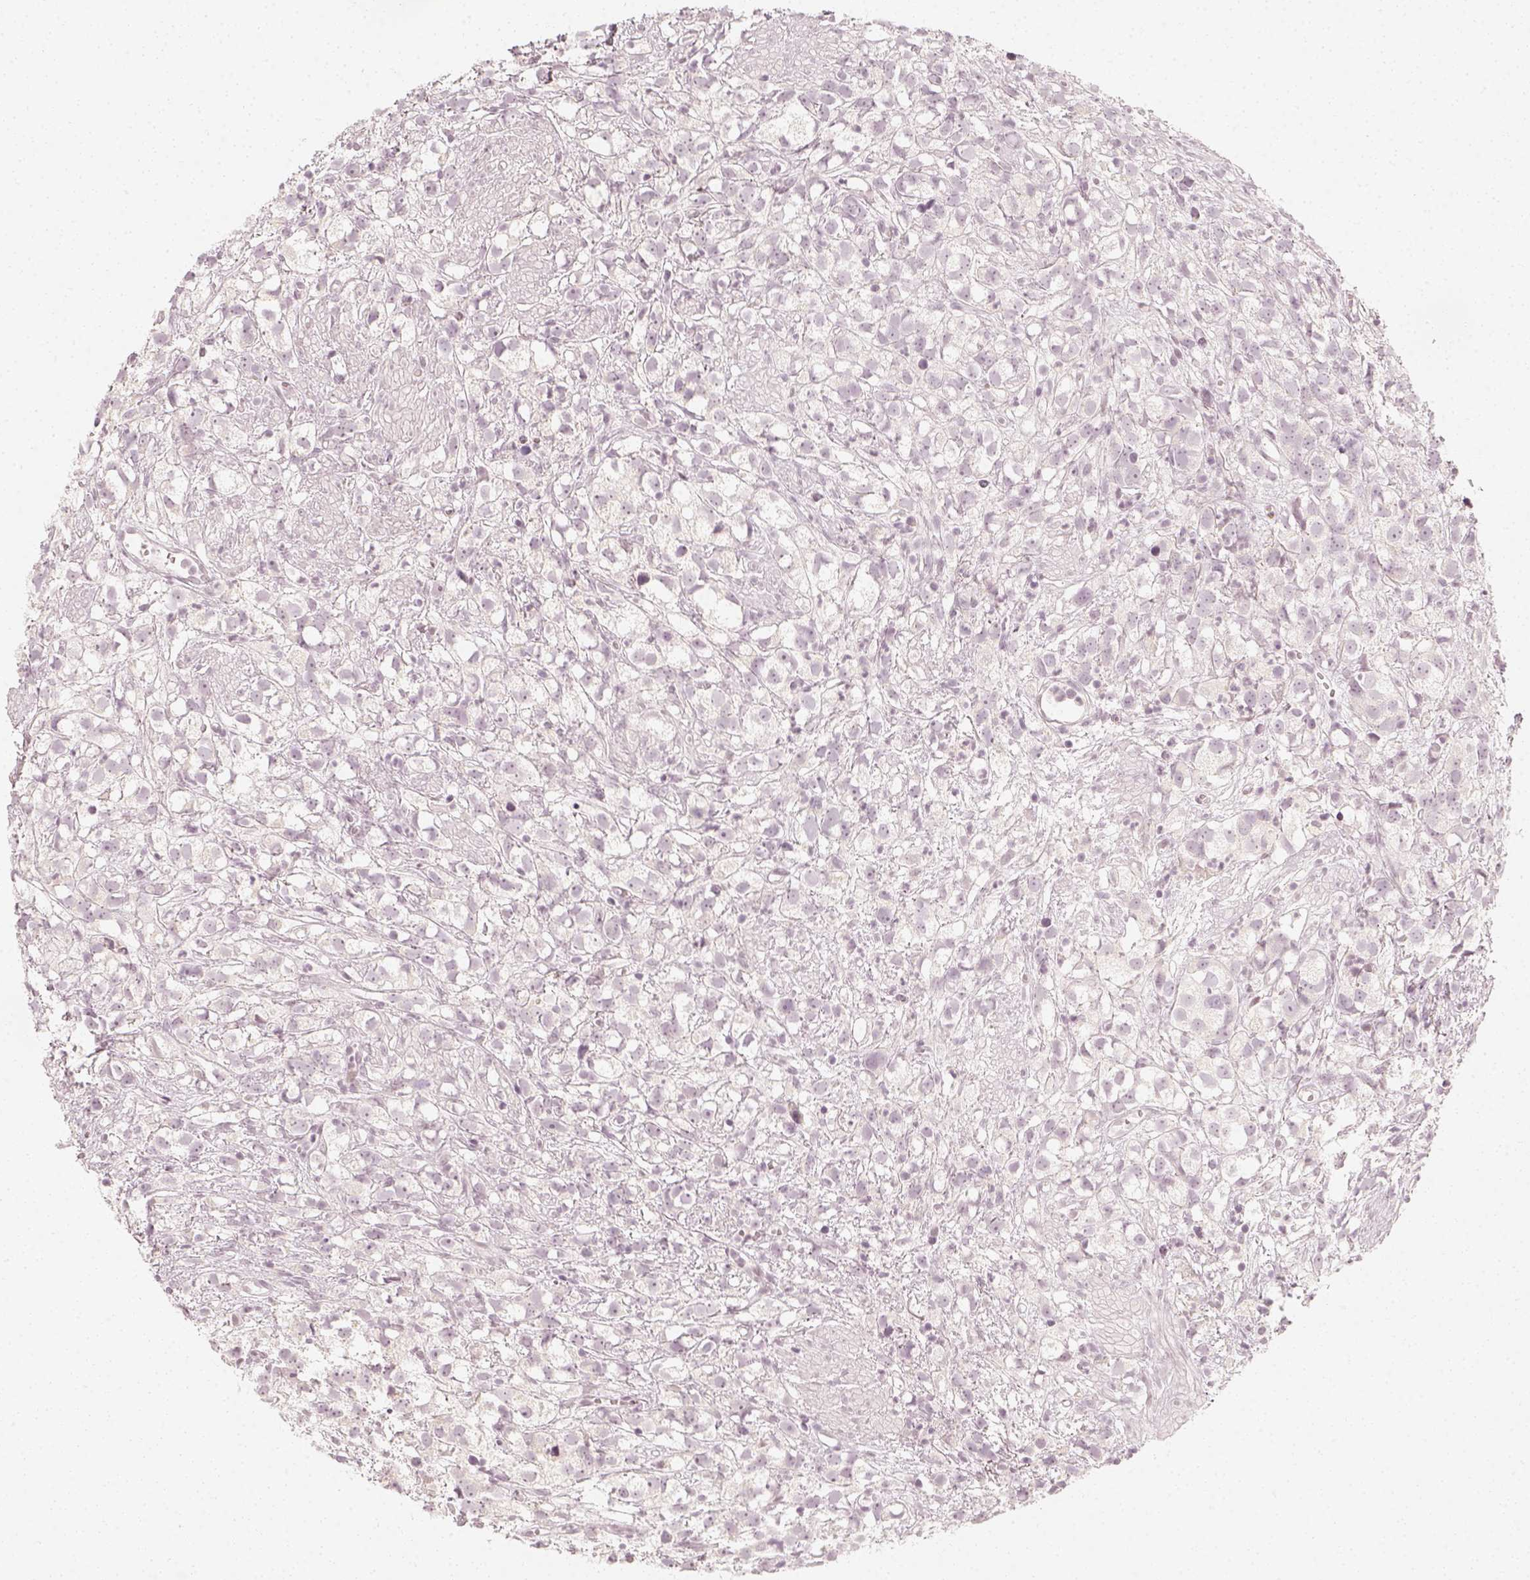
{"staining": {"intensity": "negative", "quantity": "none", "location": "none"}, "tissue": "prostate cancer", "cell_type": "Tumor cells", "image_type": "cancer", "snomed": [{"axis": "morphology", "description": "Adenocarcinoma, High grade"}, {"axis": "topography", "description": "Prostate"}], "caption": "A histopathology image of human prostate adenocarcinoma (high-grade) is negative for staining in tumor cells. (Stains: DAB (3,3'-diaminobenzidine) immunohistochemistry with hematoxylin counter stain, Microscopy: brightfield microscopy at high magnification).", "gene": "KRTAP2-1", "patient": {"sex": "male", "age": 68}}